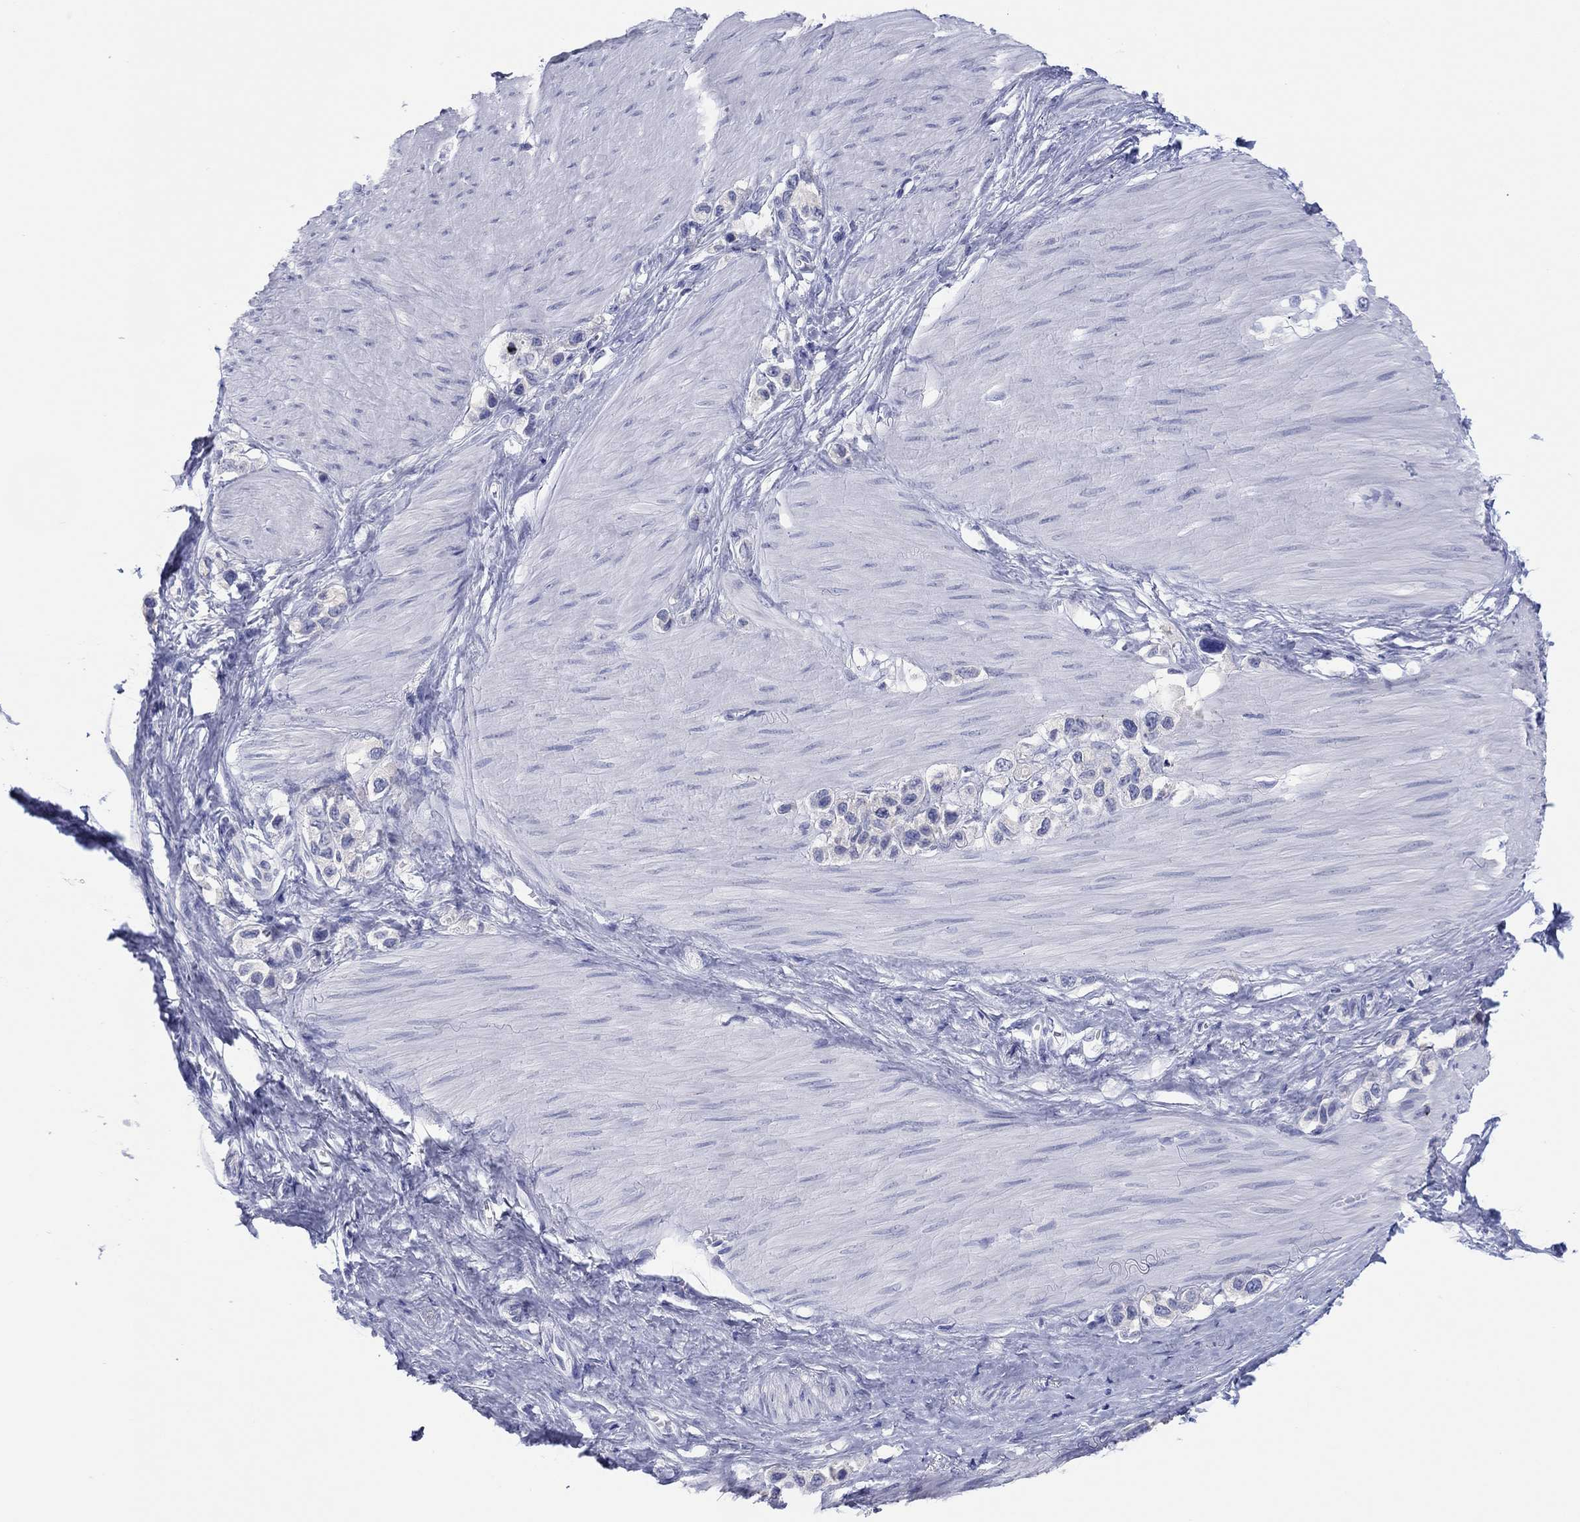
{"staining": {"intensity": "negative", "quantity": "none", "location": "none"}, "tissue": "stomach cancer", "cell_type": "Tumor cells", "image_type": "cancer", "snomed": [{"axis": "morphology", "description": "Normal tissue, NOS"}, {"axis": "morphology", "description": "Adenocarcinoma, NOS"}, {"axis": "morphology", "description": "Adenocarcinoma, High grade"}, {"axis": "topography", "description": "Stomach, upper"}, {"axis": "topography", "description": "Stomach"}], "caption": "A photomicrograph of human stomach cancer is negative for staining in tumor cells.", "gene": "ERICH3", "patient": {"sex": "female", "age": 65}}